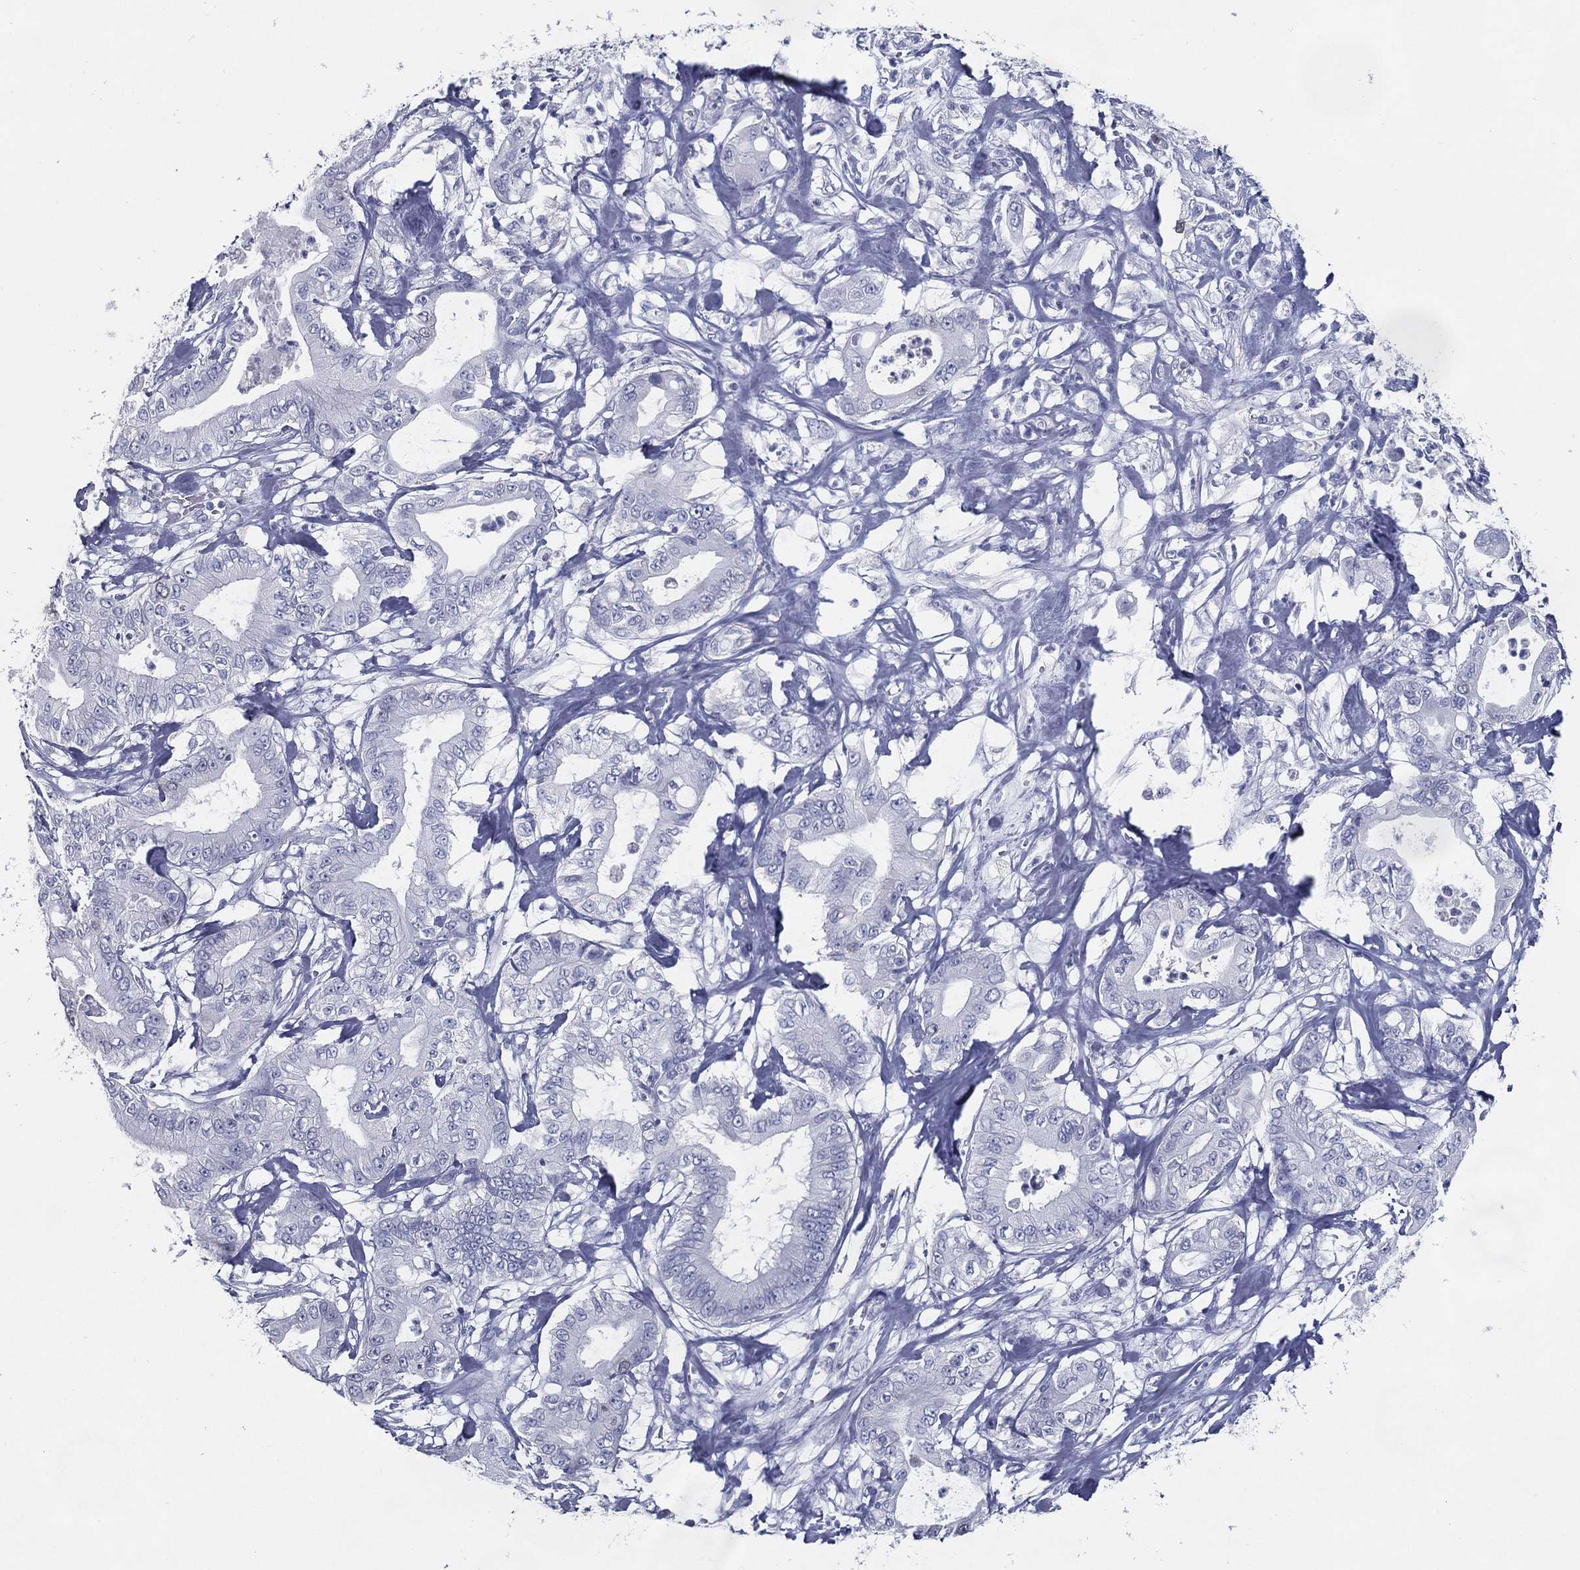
{"staining": {"intensity": "negative", "quantity": "none", "location": "none"}, "tissue": "pancreatic cancer", "cell_type": "Tumor cells", "image_type": "cancer", "snomed": [{"axis": "morphology", "description": "Adenocarcinoma, NOS"}, {"axis": "topography", "description": "Pancreas"}], "caption": "An IHC micrograph of adenocarcinoma (pancreatic) is shown. There is no staining in tumor cells of adenocarcinoma (pancreatic).", "gene": "KIF2C", "patient": {"sex": "male", "age": 71}}